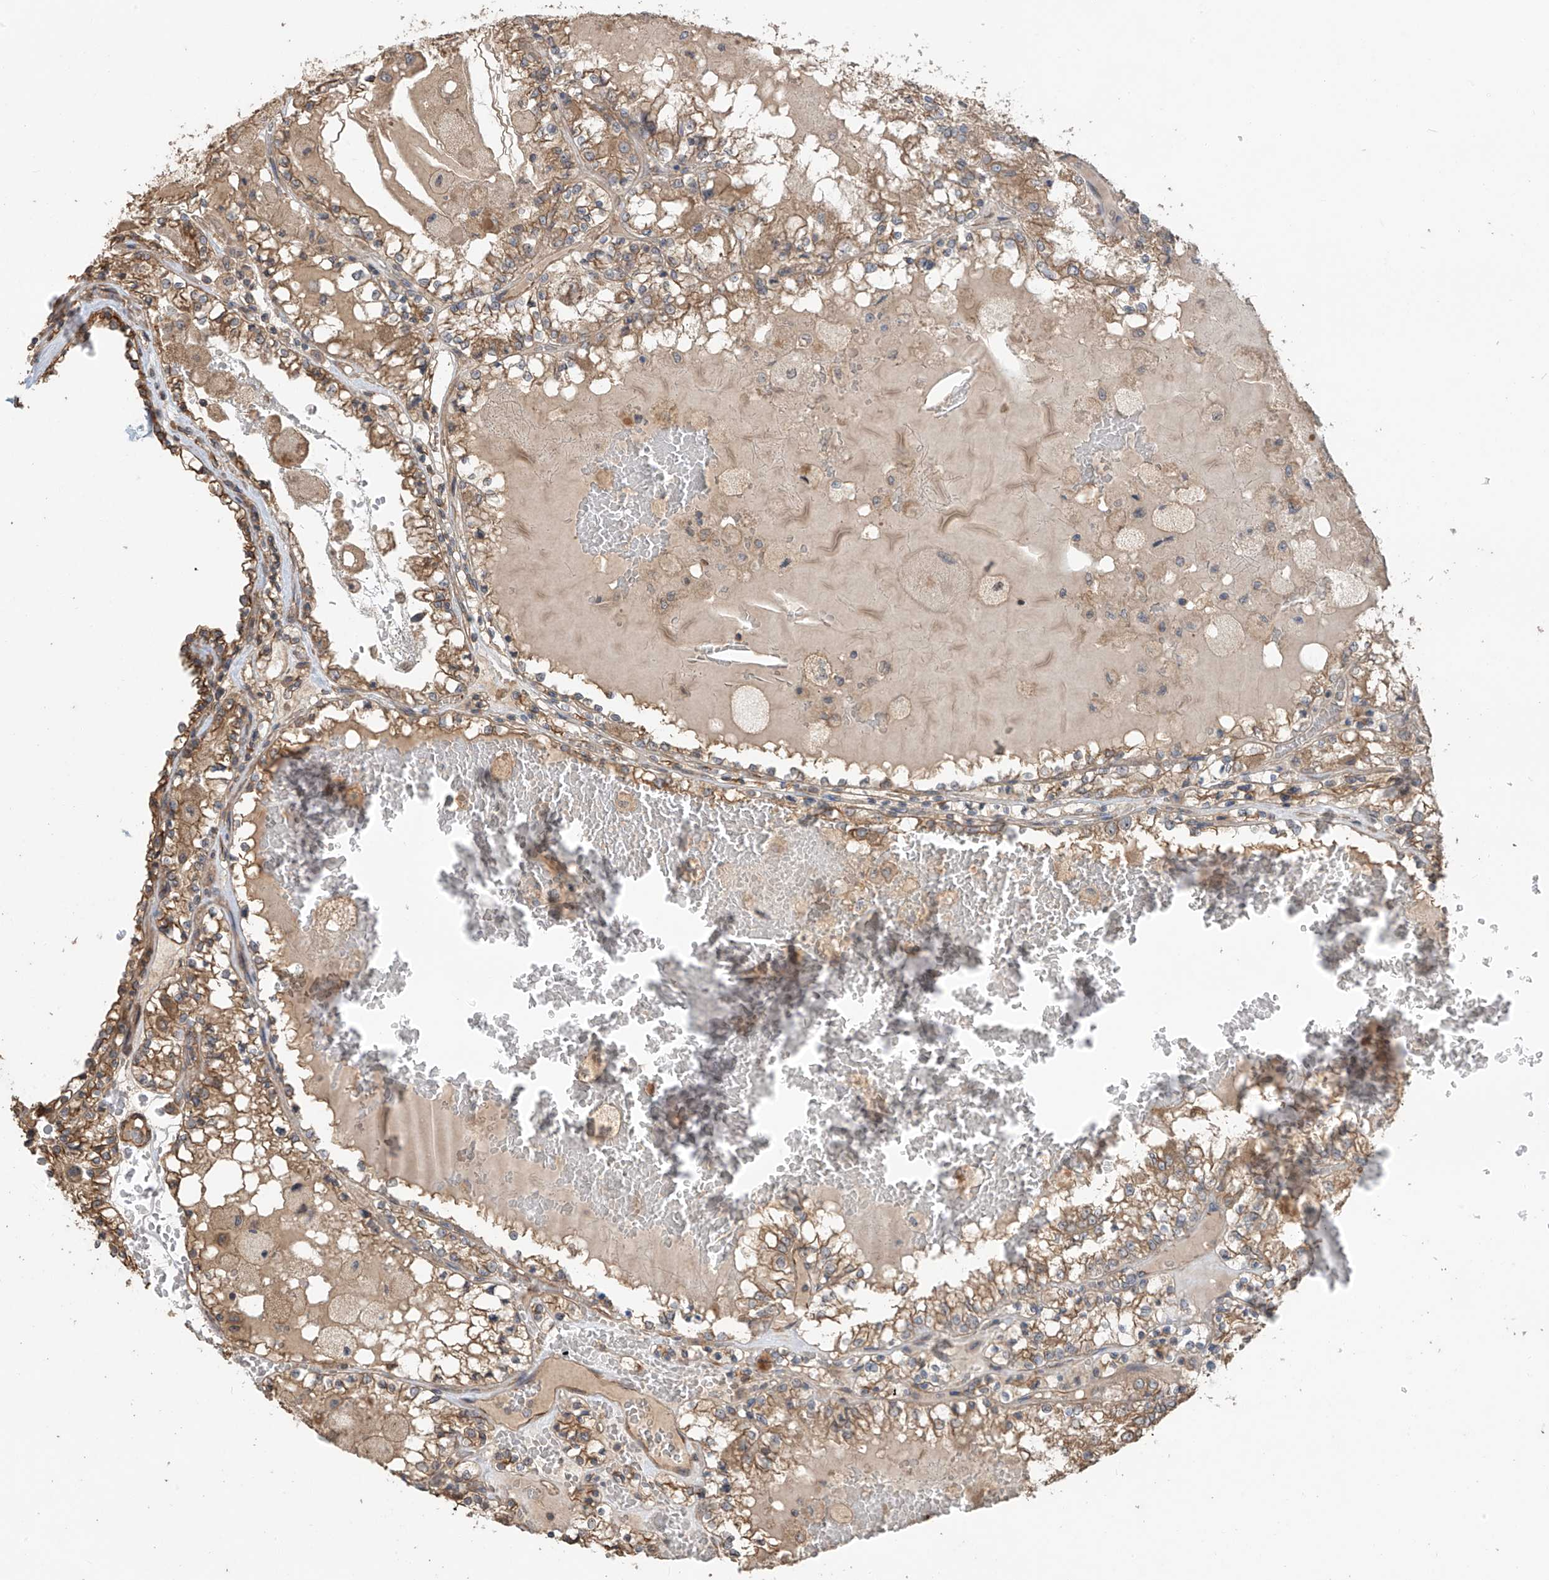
{"staining": {"intensity": "moderate", "quantity": "25%-75%", "location": "cytoplasmic/membranous"}, "tissue": "renal cancer", "cell_type": "Tumor cells", "image_type": "cancer", "snomed": [{"axis": "morphology", "description": "Adenocarcinoma, NOS"}, {"axis": "topography", "description": "Kidney"}], "caption": "The immunohistochemical stain highlights moderate cytoplasmic/membranous staining in tumor cells of renal cancer tissue. The staining was performed using DAB, with brown indicating positive protein expression. Nuclei are stained blue with hematoxylin.", "gene": "AGBL5", "patient": {"sex": "female", "age": 56}}